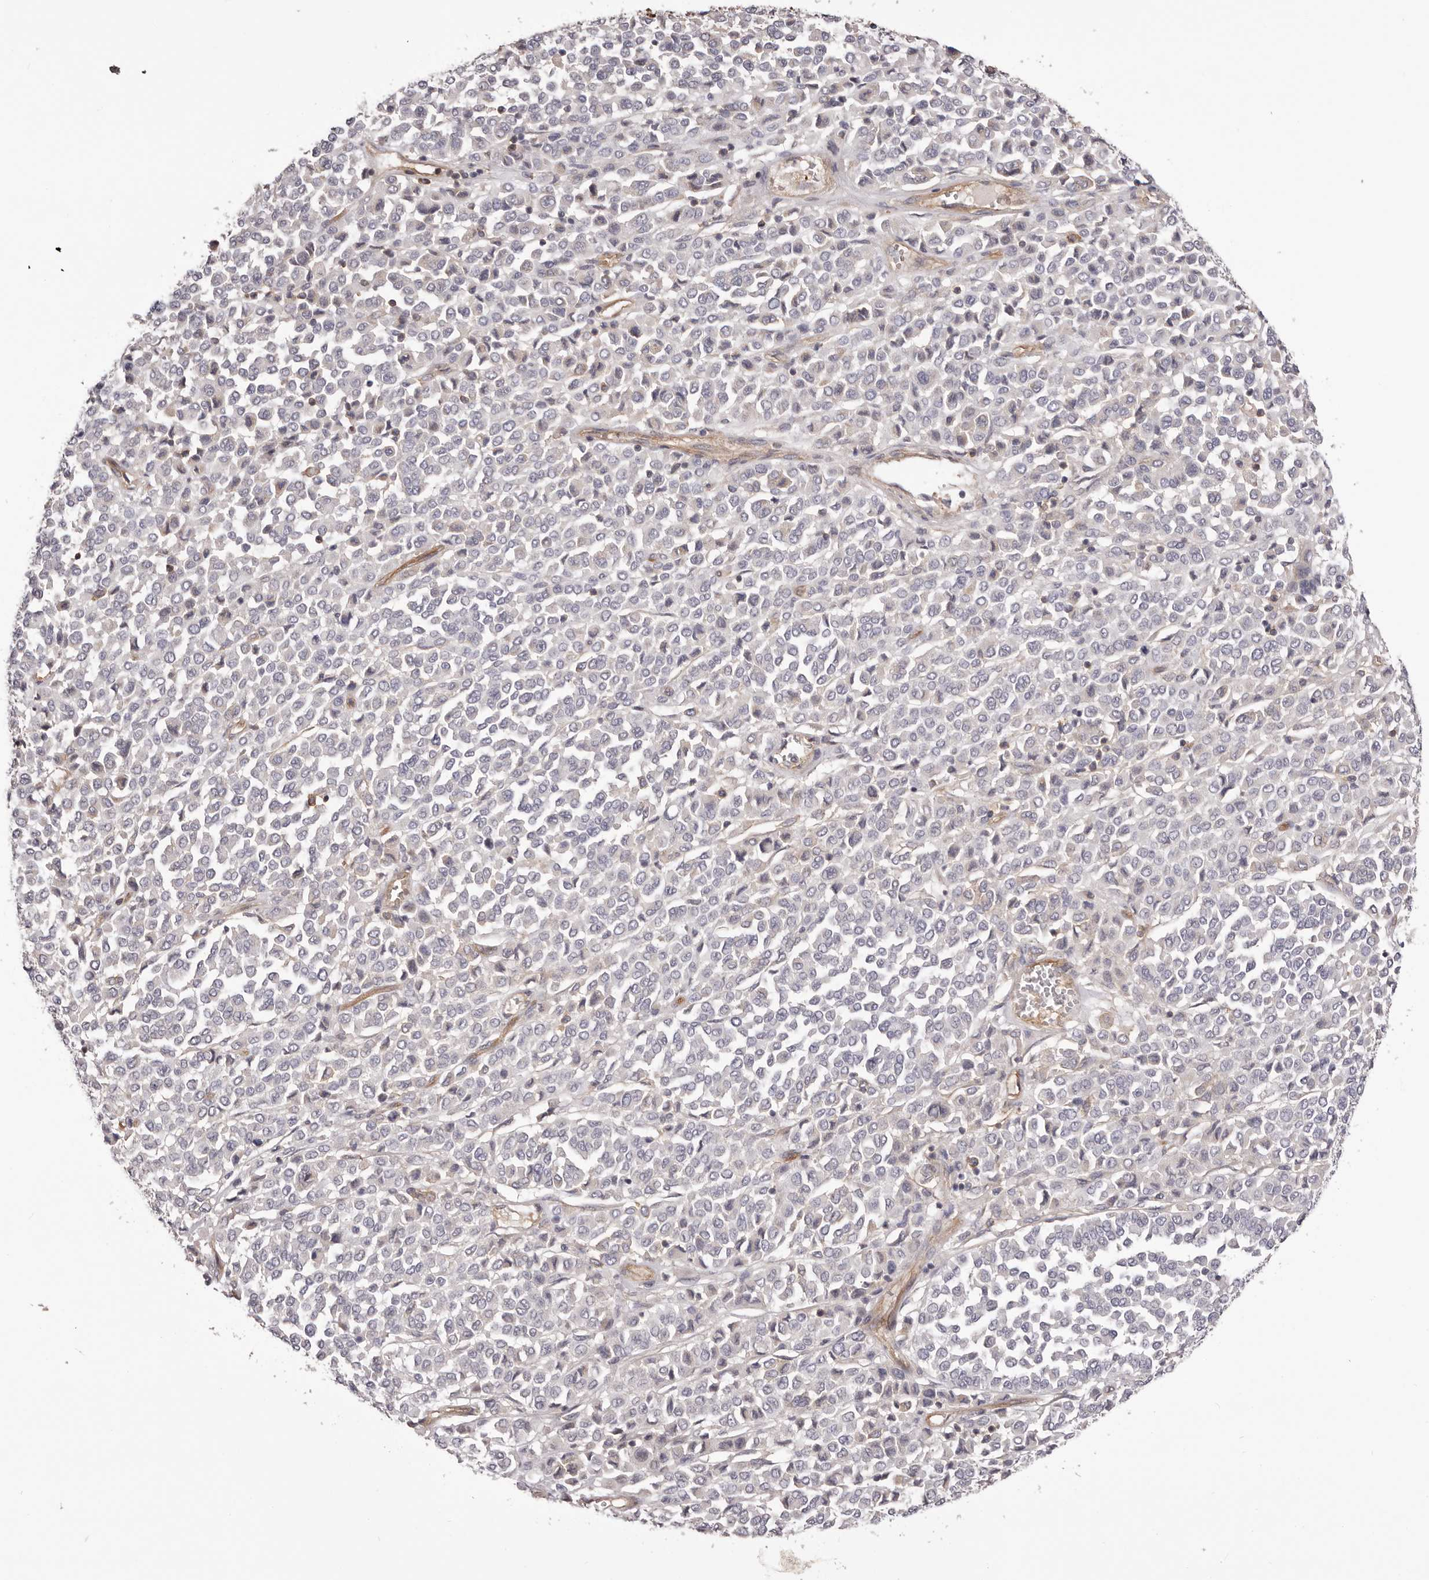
{"staining": {"intensity": "negative", "quantity": "none", "location": "none"}, "tissue": "melanoma", "cell_type": "Tumor cells", "image_type": "cancer", "snomed": [{"axis": "morphology", "description": "Malignant melanoma, Metastatic site"}, {"axis": "topography", "description": "Pancreas"}], "caption": "Immunohistochemistry of melanoma exhibits no expression in tumor cells. (Stains: DAB (3,3'-diaminobenzidine) immunohistochemistry with hematoxylin counter stain, Microscopy: brightfield microscopy at high magnification).", "gene": "DMRT2", "patient": {"sex": "female", "age": 30}}